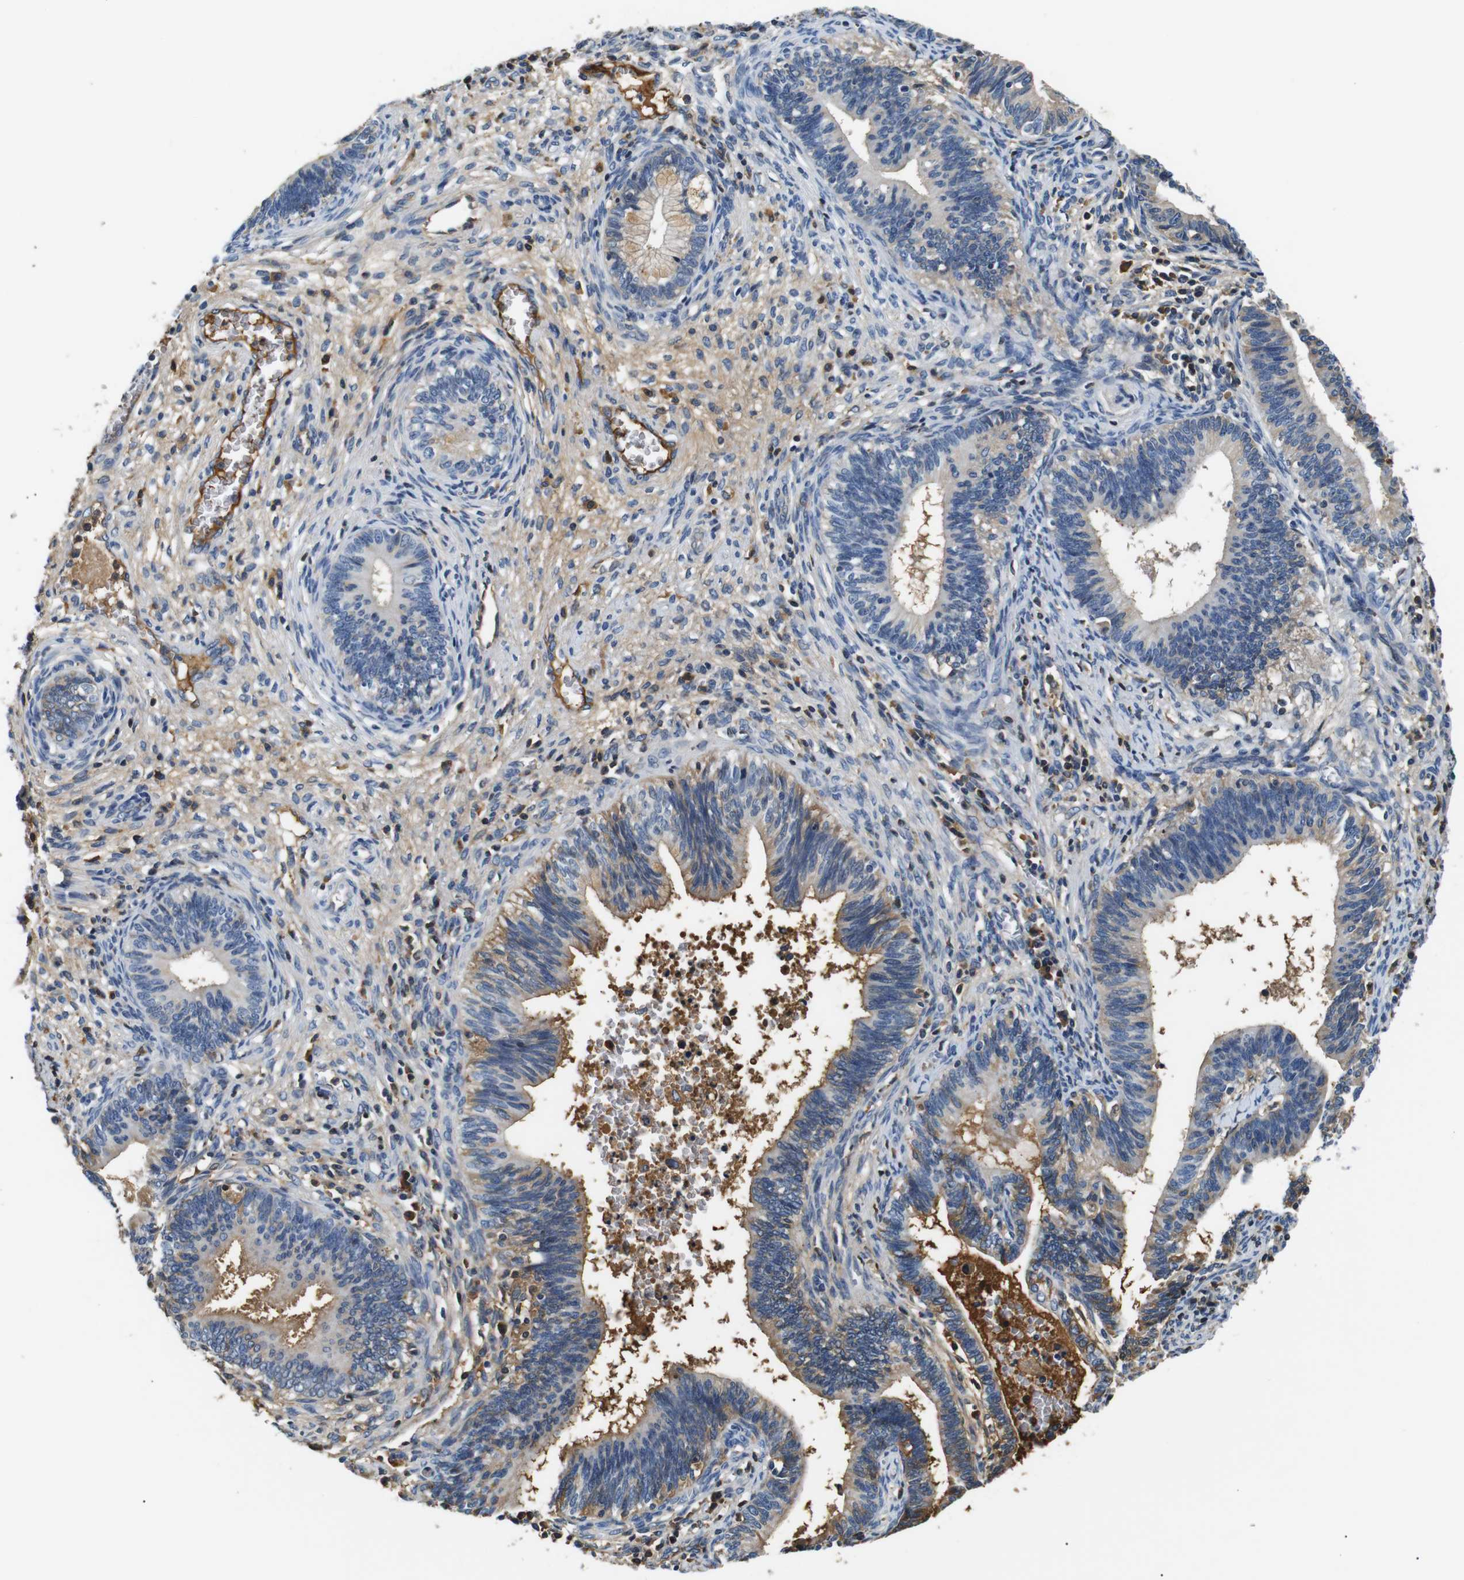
{"staining": {"intensity": "moderate", "quantity": "25%-75%", "location": "cytoplasmic/membranous"}, "tissue": "cervical cancer", "cell_type": "Tumor cells", "image_type": "cancer", "snomed": [{"axis": "morphology", "description": "Adenocarcinoma, NOS"}, {"axis": "topography", "description": "Cervix"}], "caption": "IHC photomicrograph of neoplastic tissue: cervical cancer (adenocarcinoma) stained using IHC displays medium levels of moderate protein expression localized specifically in the cytoplasmic/membranous of tumor cells, appearing as a cytoplasmic/membranous brown color.", "gene": "LHCGR", "patient": {"sex": "female", "age": 44}}